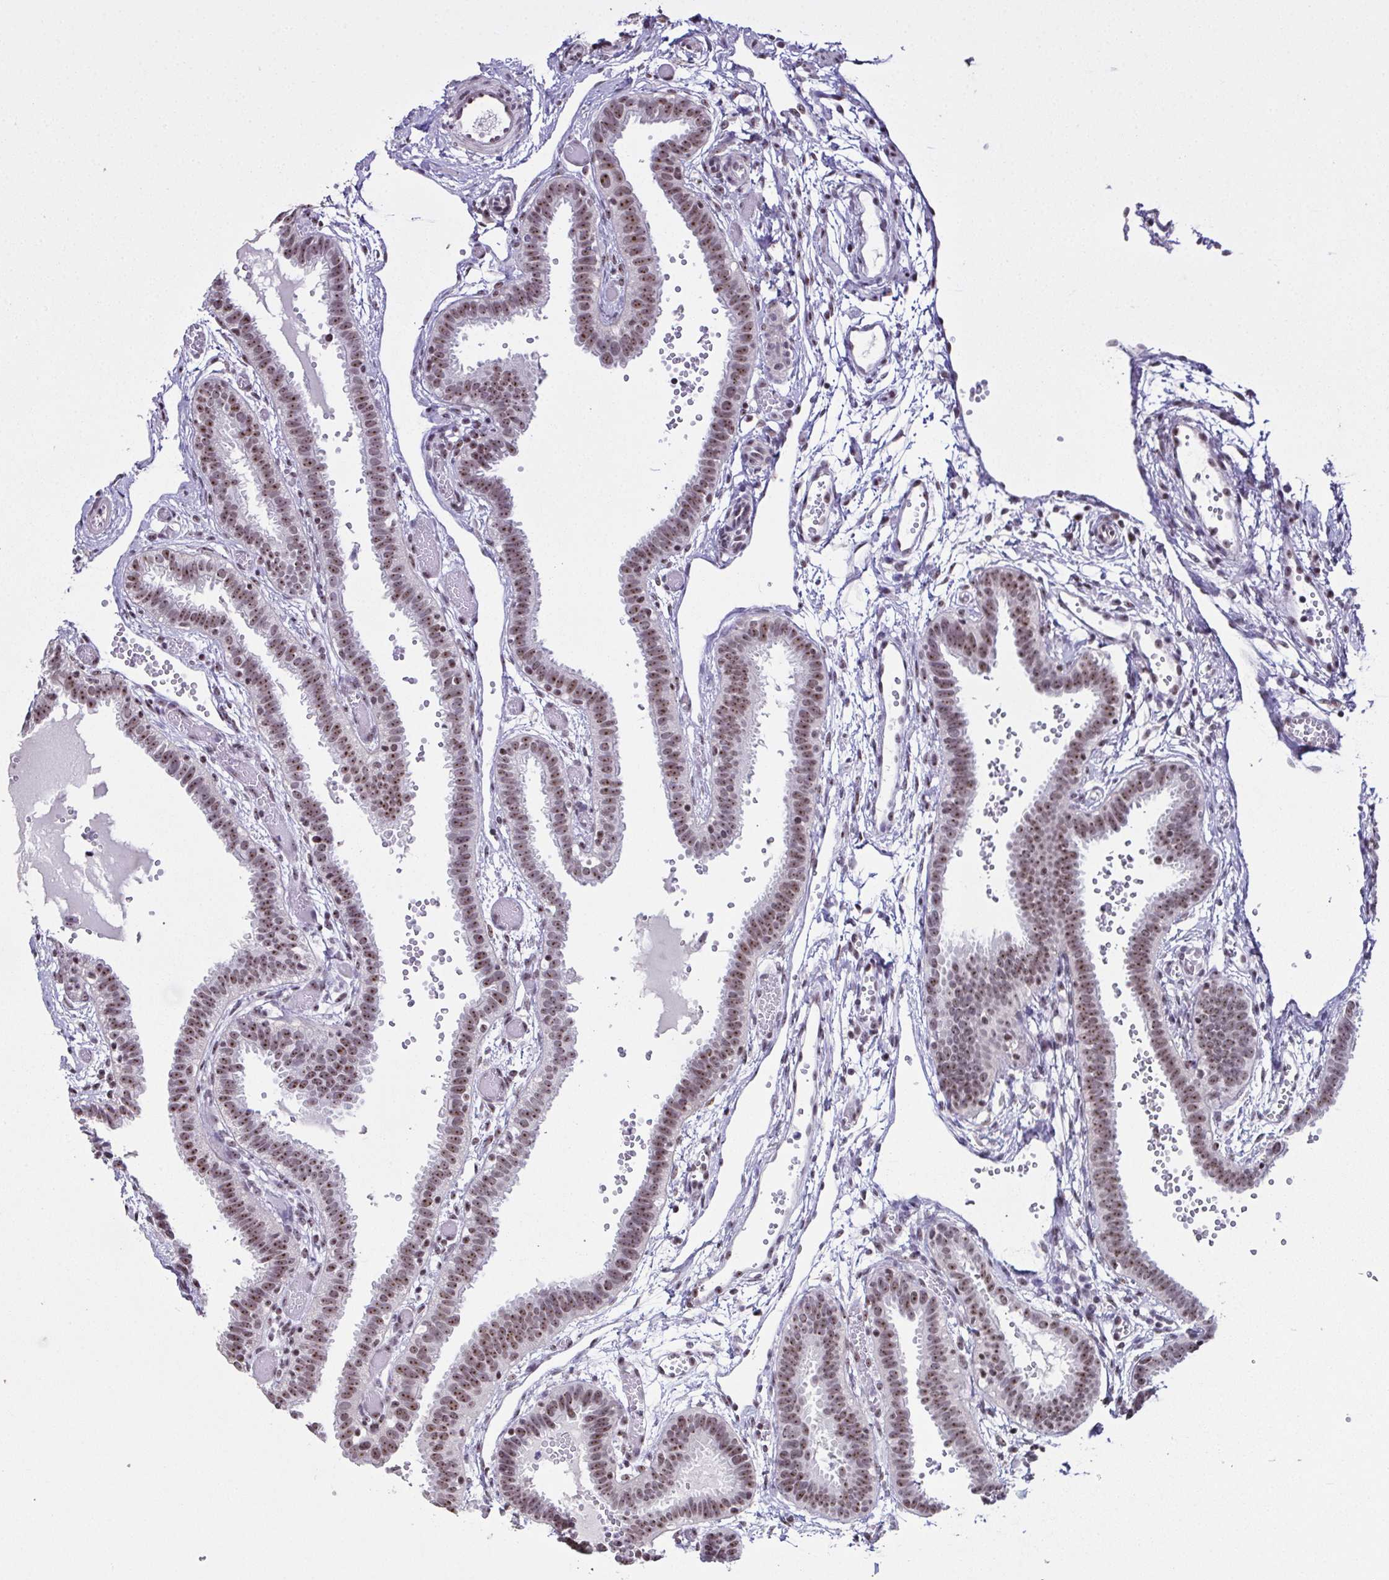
{"staining": {"intensity": "moderate", "quantity": ">75%", "location": "nuclear"}, "tissue": "fallopian tube", "cell_type": "Glandular cells", "image_type": "normal", "snomed": [{"axis": "morphology", "description": "Normal tissue, NOS"}, {"axis": "topography", "description": "Fallopian tube"}], "caption": "Protein staining displays moderate nuclear expression in approximately >75% of glandular cells in unremarkable fallopian tube.", "gene": "ZNF800", "patient": {"sex": "female", "age": 37}}